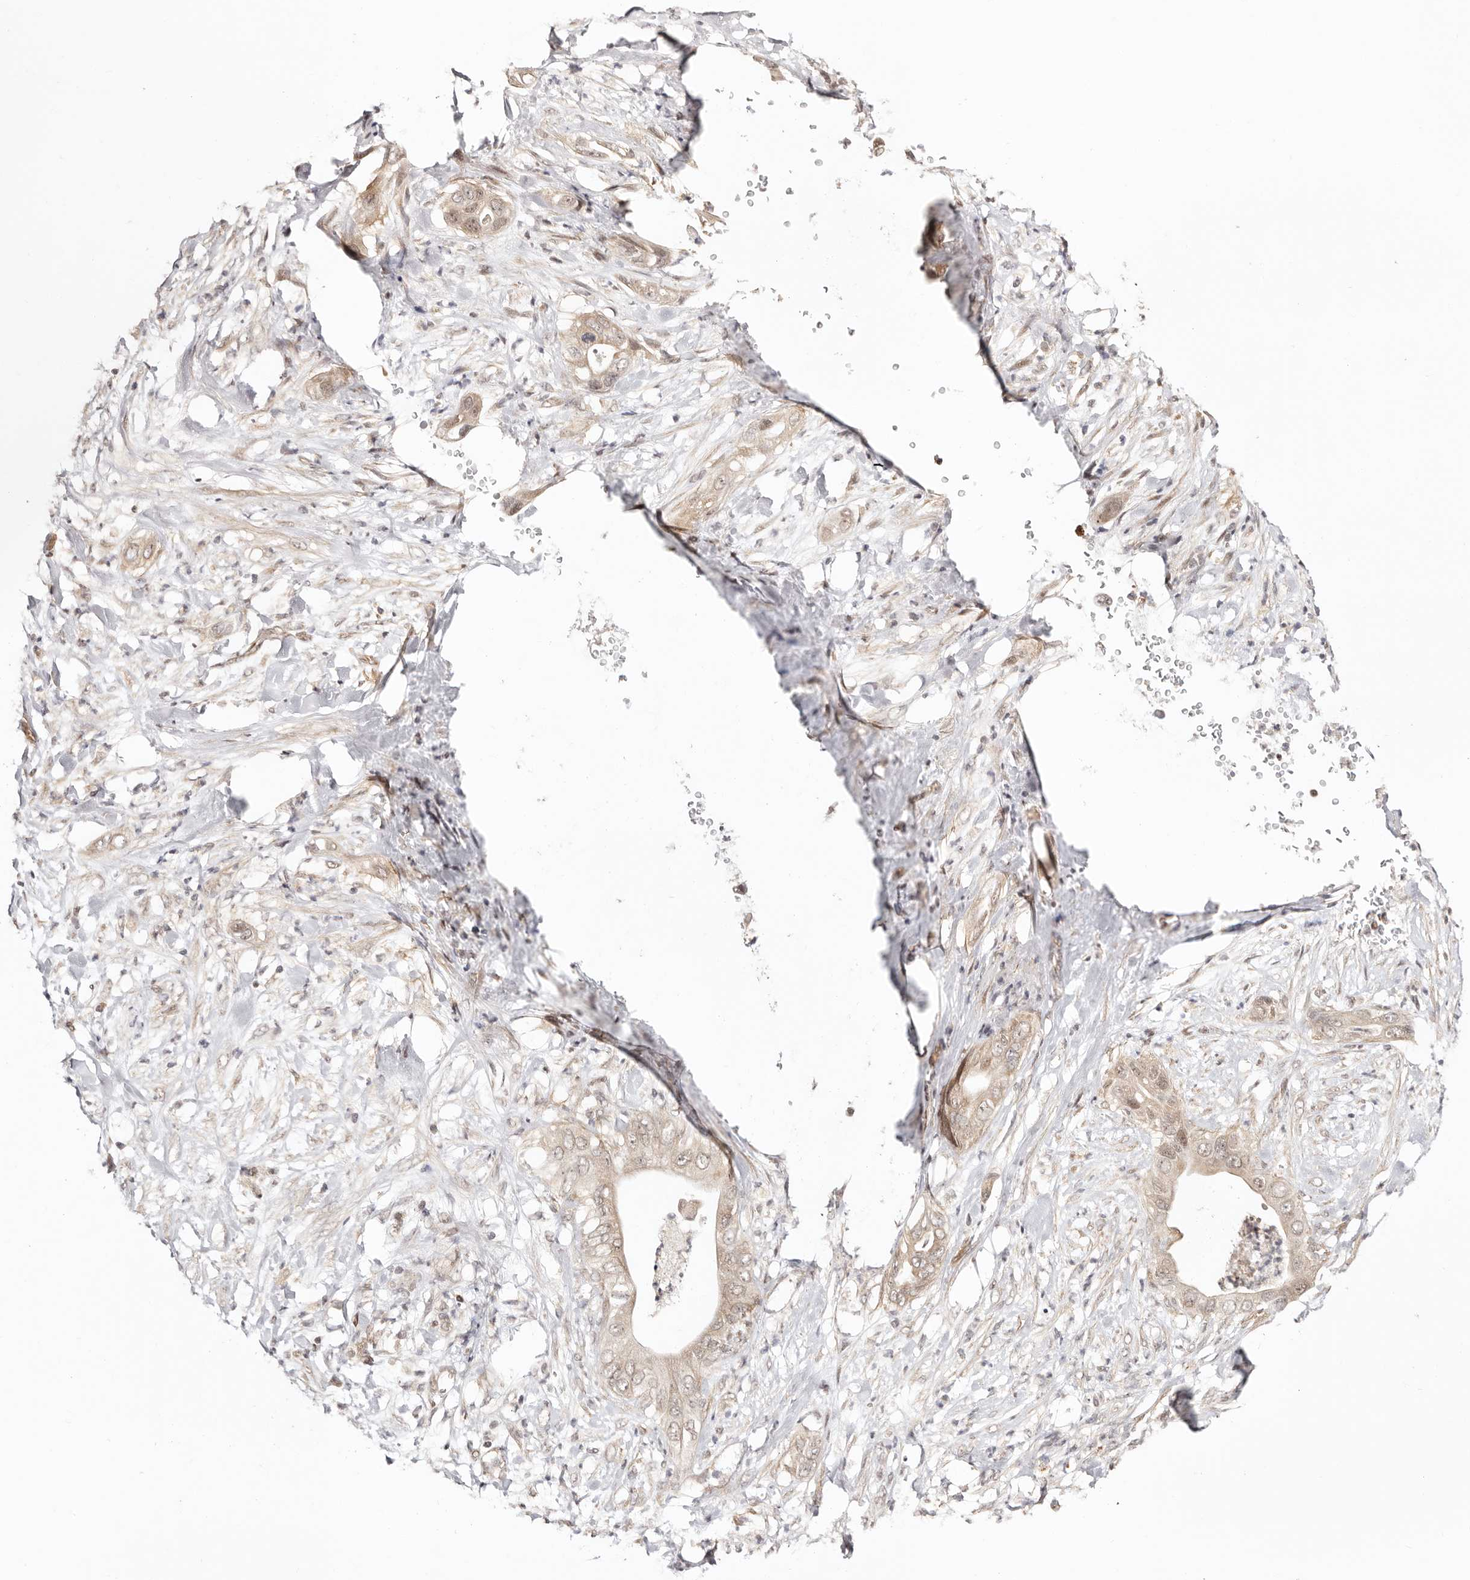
{"staining": {"intensity": "weak", "quantity": "<25%", "location": "cytoplasmic/membranous,nuclear"}, "tissue": "pancreatic cancer", "cell_type": "Tumor cells", "image_type": "cancer", "snomed": [{"axis": "morphology", "description": "Adenocarcinoma, NOS"}, {"axis": "topography", "description": "Pancreas"}], "caption": "An immunohistochemistry photomicrograph of adenocarcinoma (pancreatic) is shown. There is no staining in tumor cells of adenocarcinoma (pancreatic).", "gene": "CTNNBL1", "patient": {"sex": "female", "age": 78}}